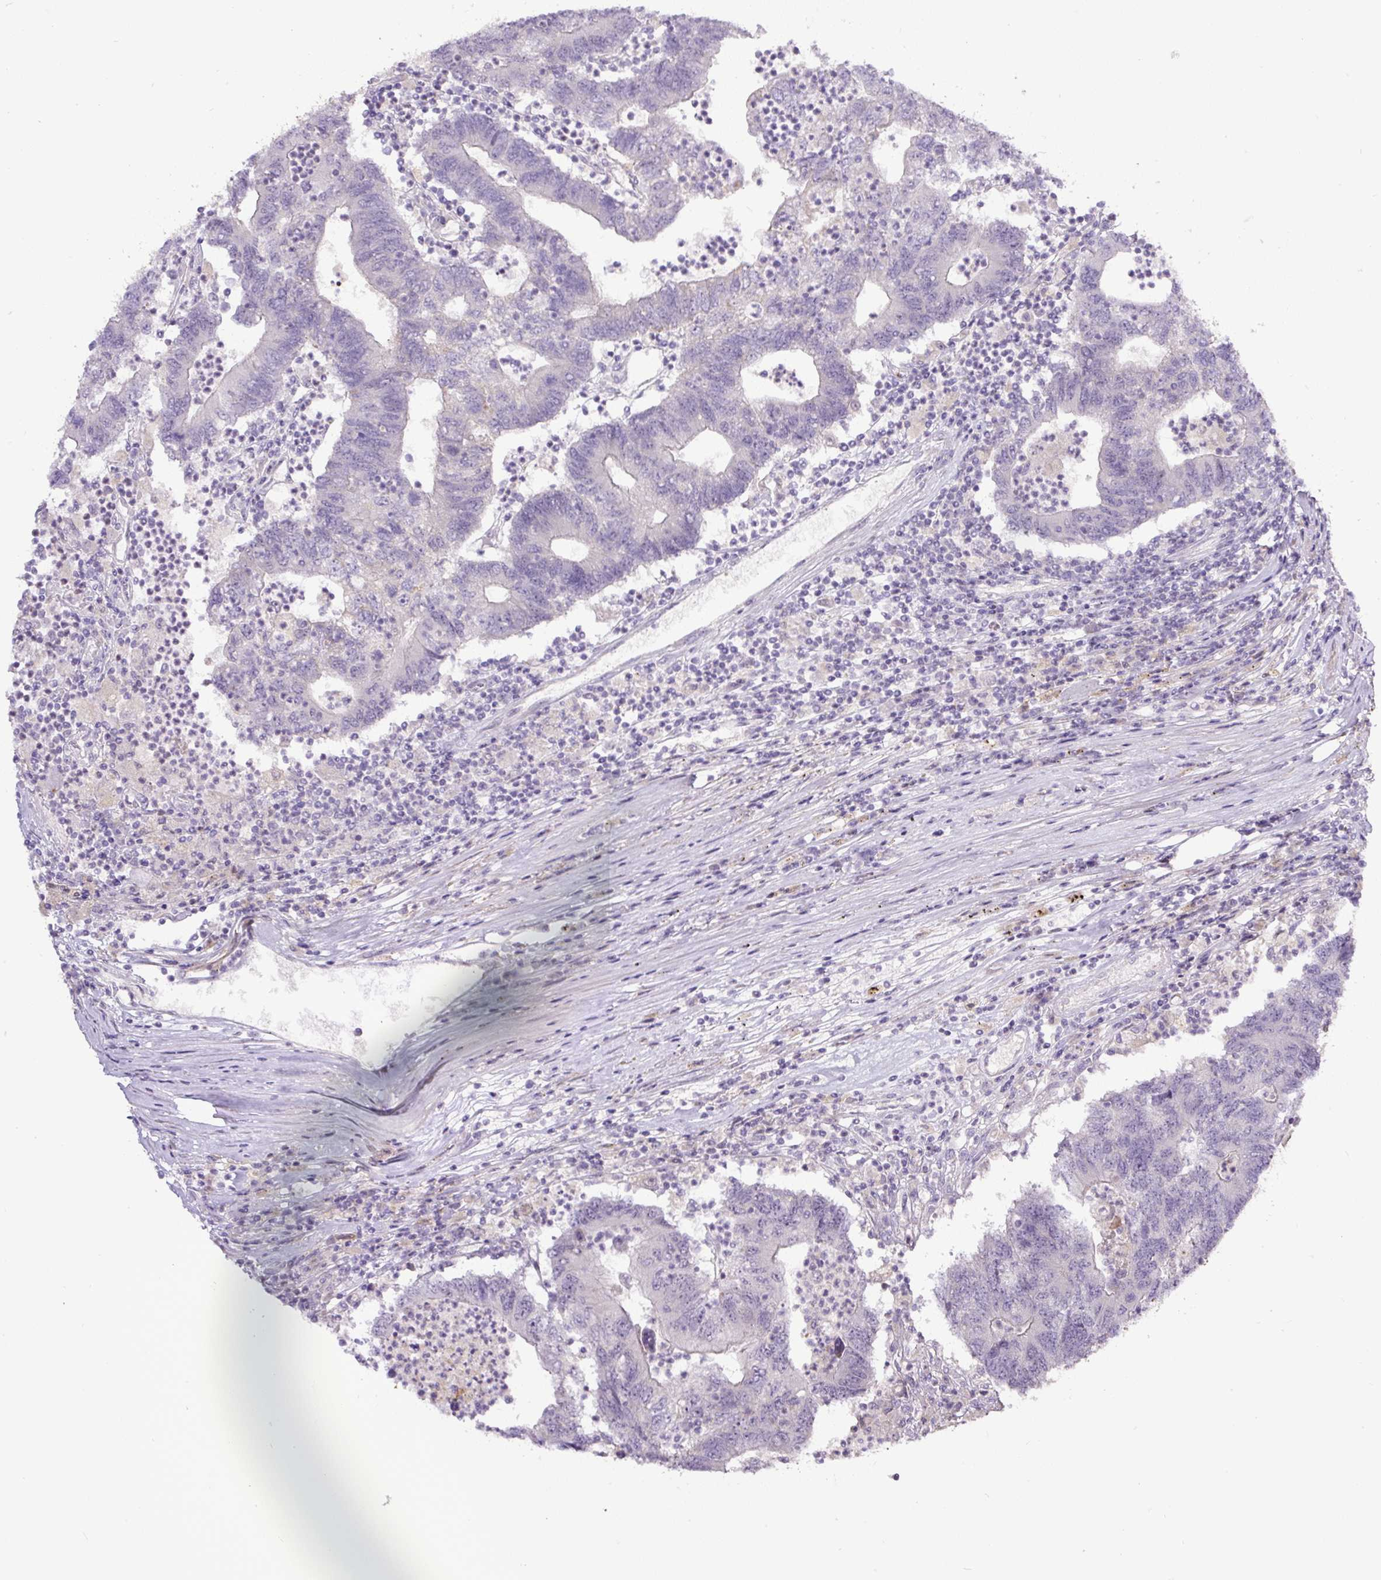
{"staining": {"intensity": "negative", "quantity": "none", "location": "none"}, "tissue": "colorectal cancer", "cell_type": "Tumor cells", "image_type": "cancer", "snomed": [{"axis": "morphology", "description": "Adenocarcinoma, NOS"}, {"axis": "topography", "description": "Colon"}], "caption": "An image of human colorectal cancer is negative for staining in tumor cells. The staining is performed using DAB brown chromogen with nuclei counter-stained in using hematoxylin.", "gene": "HPS4", "patient": {"sex": "female", "age": 48}}